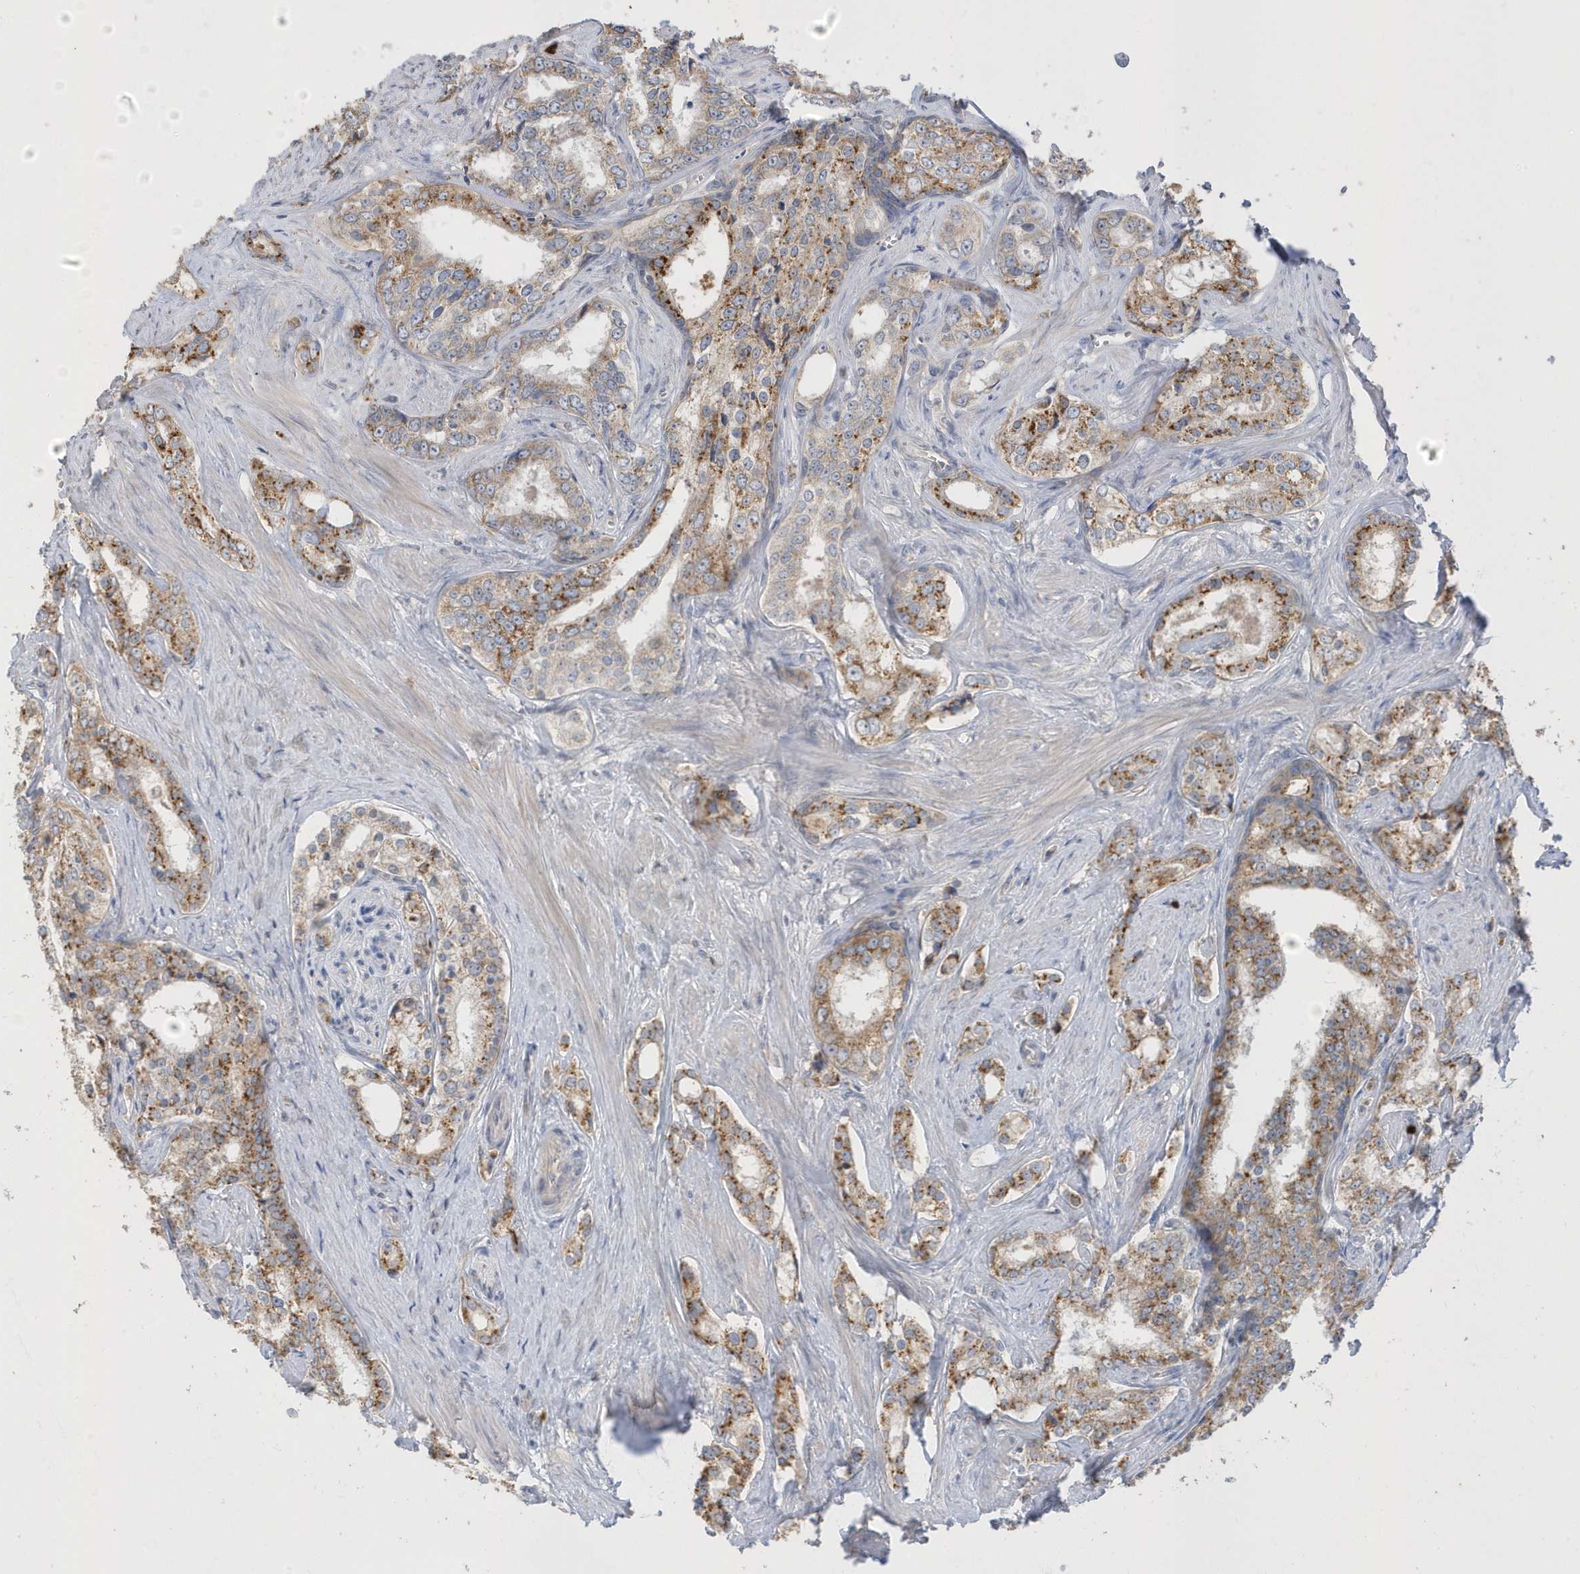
{"staining": {"intensity": "moderate", "quantity": ">75%", "location": "cytoplasmic/membranous"}, "tissue": "prostate cancer", "cell_type": "Tumor cells", "image_type": "cancer", "snomed": [{"axis": "morphology", "description": "Adenocarcinoma, High grade"}, {"axis": "topography", "description": "Prostate"}], "caption": "Brown immunohistochemical staining in prostate adenocarcinoma (high-grade) displays moderate cytoplasmic/membranous positivity in about >75% of tumor cells. Immunohistochemistry (ihc) stains the protein in brown and the nuclei are stained blue.", "gene": "DPP9", "patient": {"sex": "male", "age": 66}}